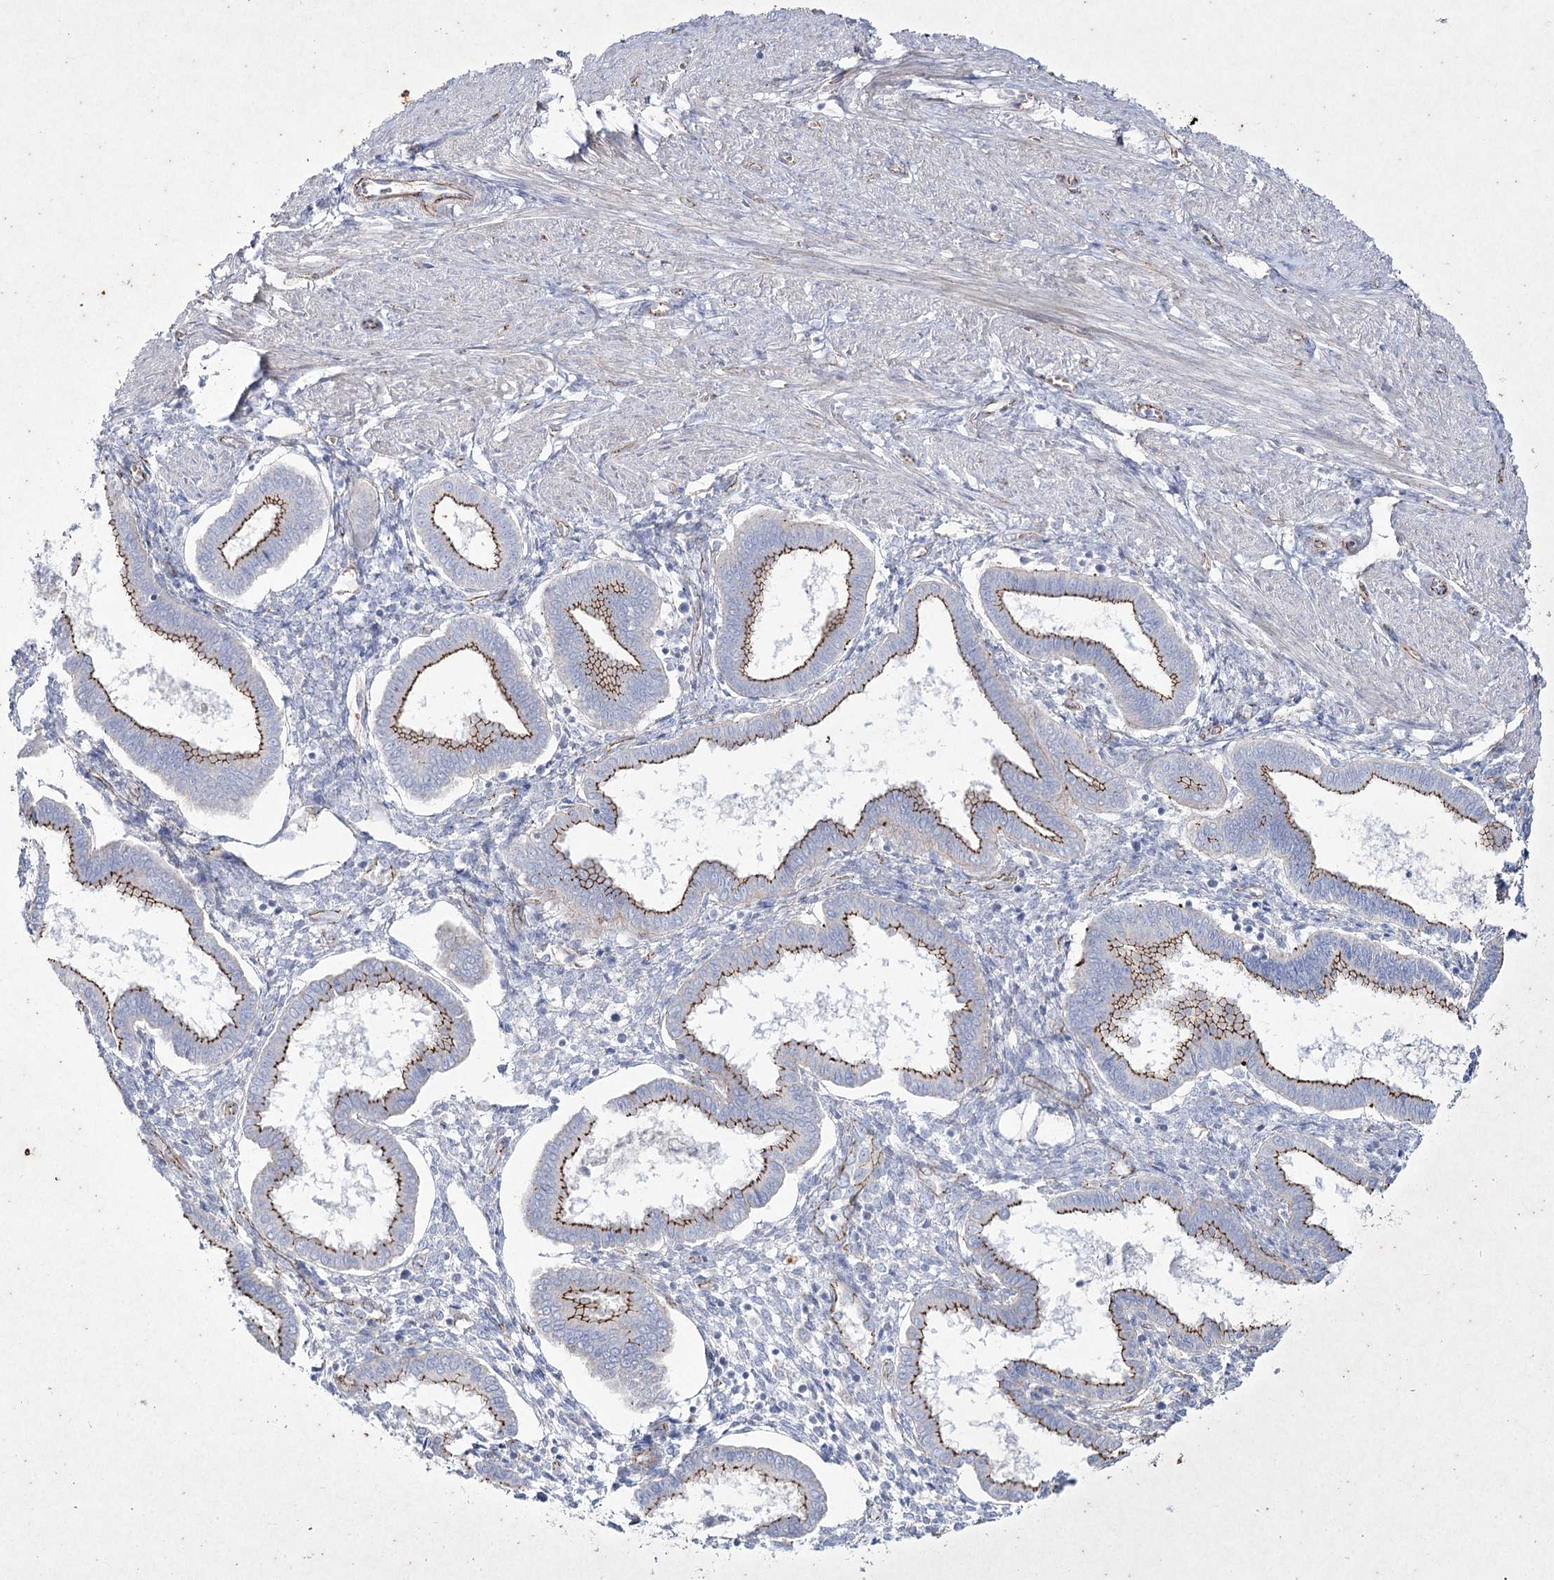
{"staining": {"intensity": "negative", "quantity": "none", "location": "none"}, "tissue": "endometrium", "cell_type": "Cells in endometrial stroma", "image_type": "normal", "snomed": [{"axis": "morphology", "description": "Normal tissue, NOS"}, {"axis": "topography", "description": "Endometrium"}], "caption": "Micrograph shows no significant protein positivity in cells in endometrial stroma of unremarkable endometrium.", "gene": "LDLRAD3", "patient": {"sex": "female", "age": 25}}